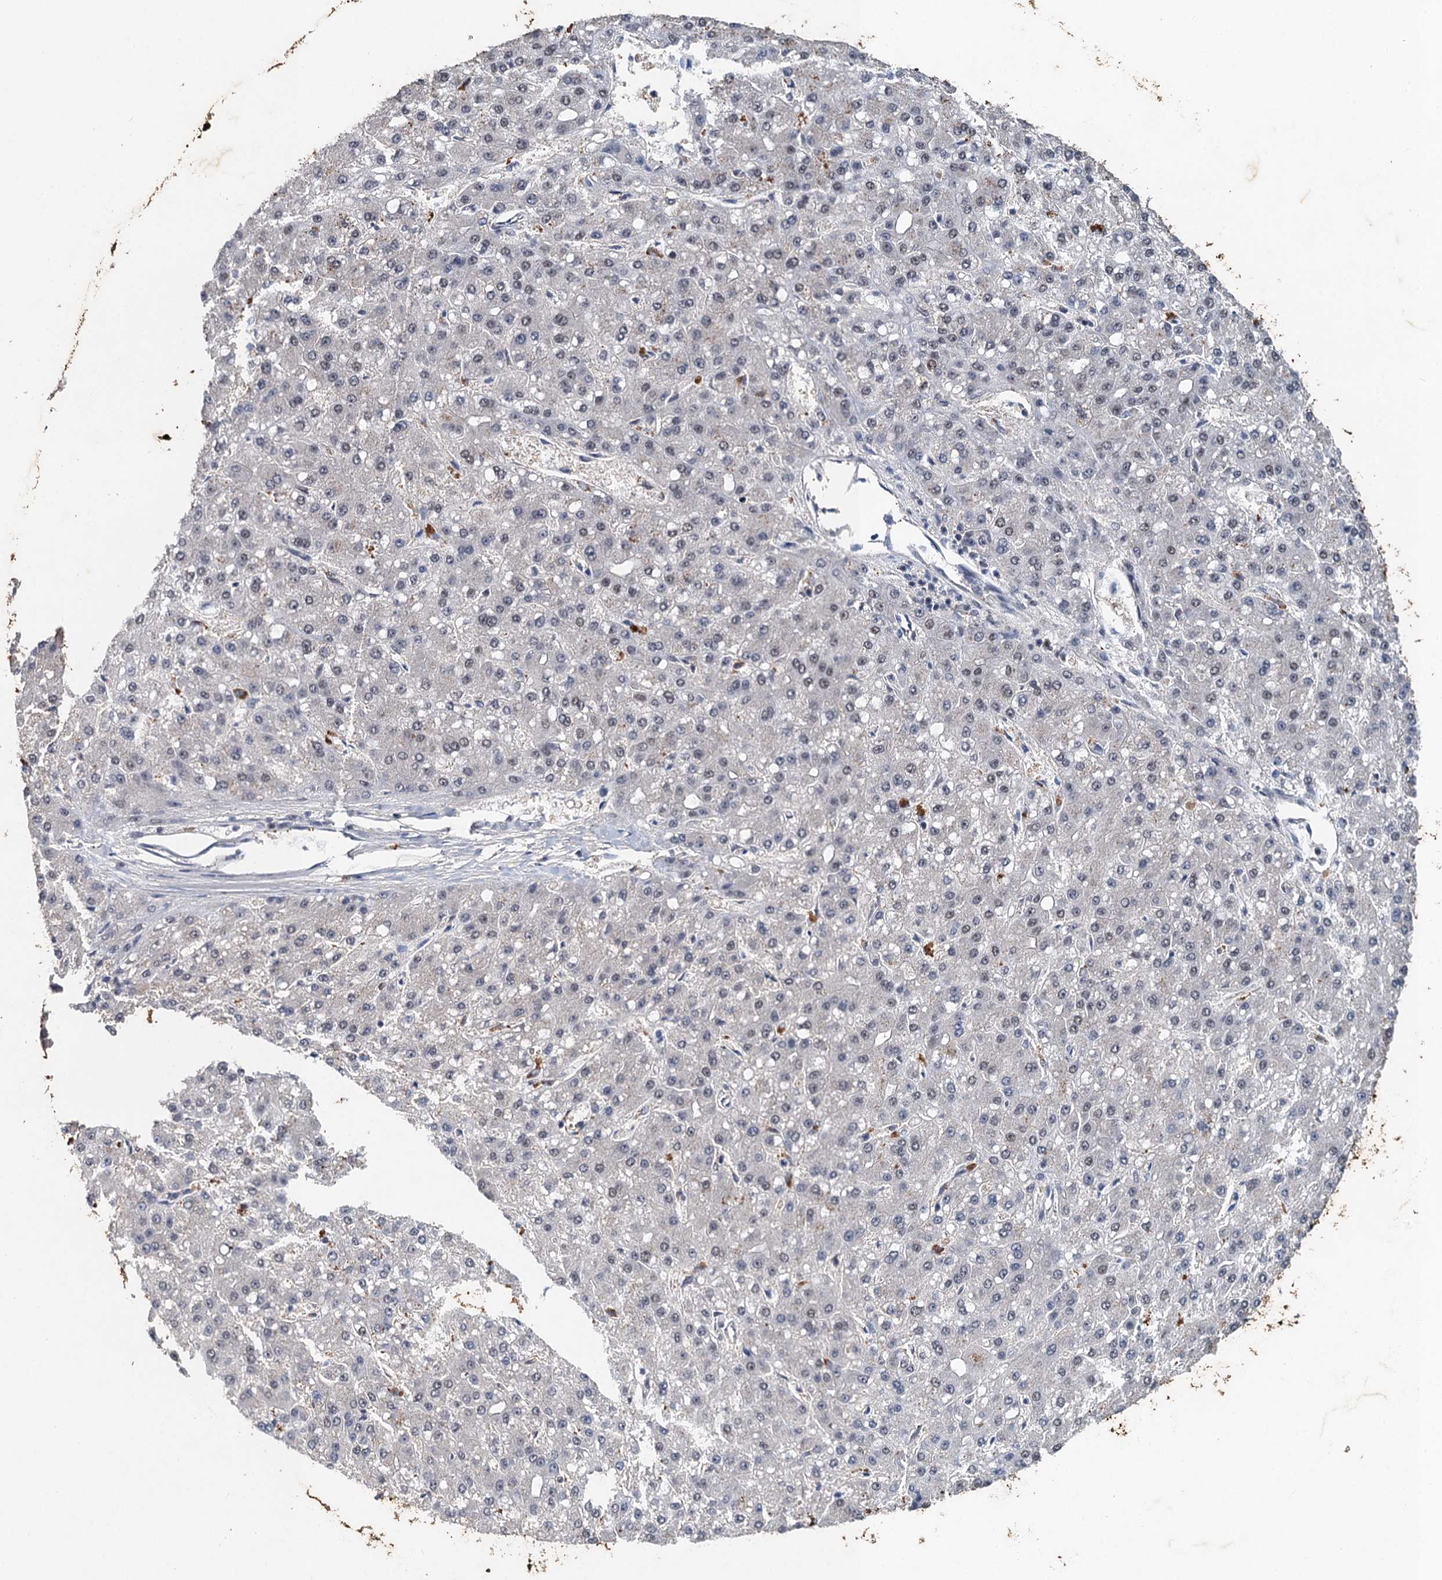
{"staining": {"intensity": "negative", "quantity": "none", "location": "none"}, "tissue": "liver cancer", "cell_type": "Tumor cells", "image_type": "cancer", "snomed": [{"axis": "morphology", "description": "Carcinoma, Hepatocellular, NOS"}, {"axis": "topography", "description": "Liver"}], "caption": "A high-resolution photomicrograph shows IHC staining of liver hepatocellular carcinoma, which exhibits no significant positivity in tumor cells.", "gene": "CSTF3", "patient": {"sex": "male", "age": 67}}